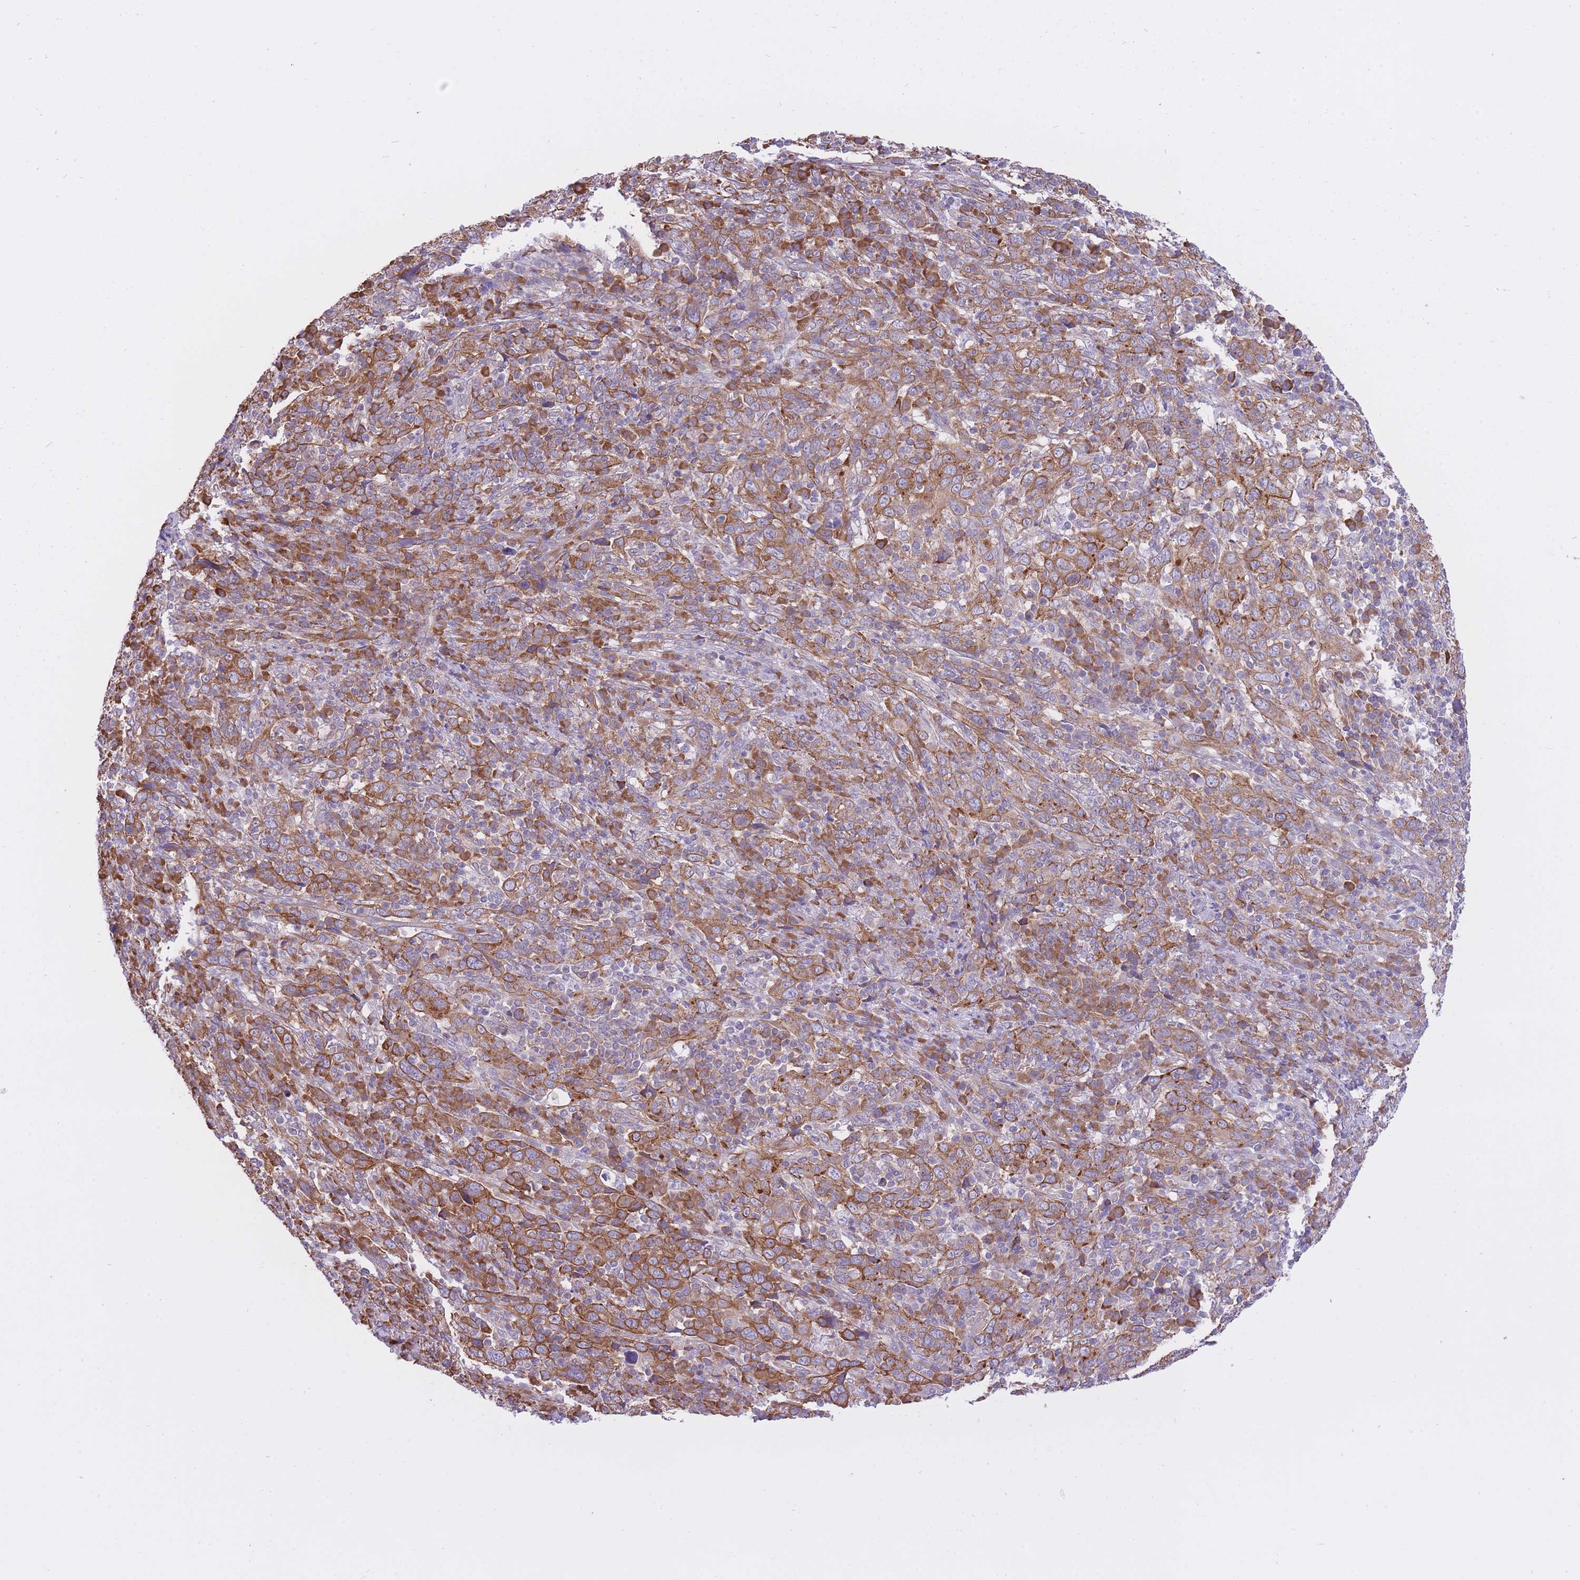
{"staining": {"intensity": "moderate", "quantity": ">75%", "location": "cytoplasmic/membranous"}, "tissue": "cervical cancer", "cell_type": "Tumor cells", "image_type": "cancer", "snomed": [{"axis": "morphology", "description": "Squamous cell carcinoma, NOS"}, {"axis": "topography", "description": "Cervix"}], "caption": "There is medium levels of moderate cytoplasmic/membranous positivity in tumor cells of cervical squamous cell carcinoma, as demonstrated by immunohistochemical staining (brown color).", "gene": "ZNF501", "patient": {"sex": "female", "age": 46}}